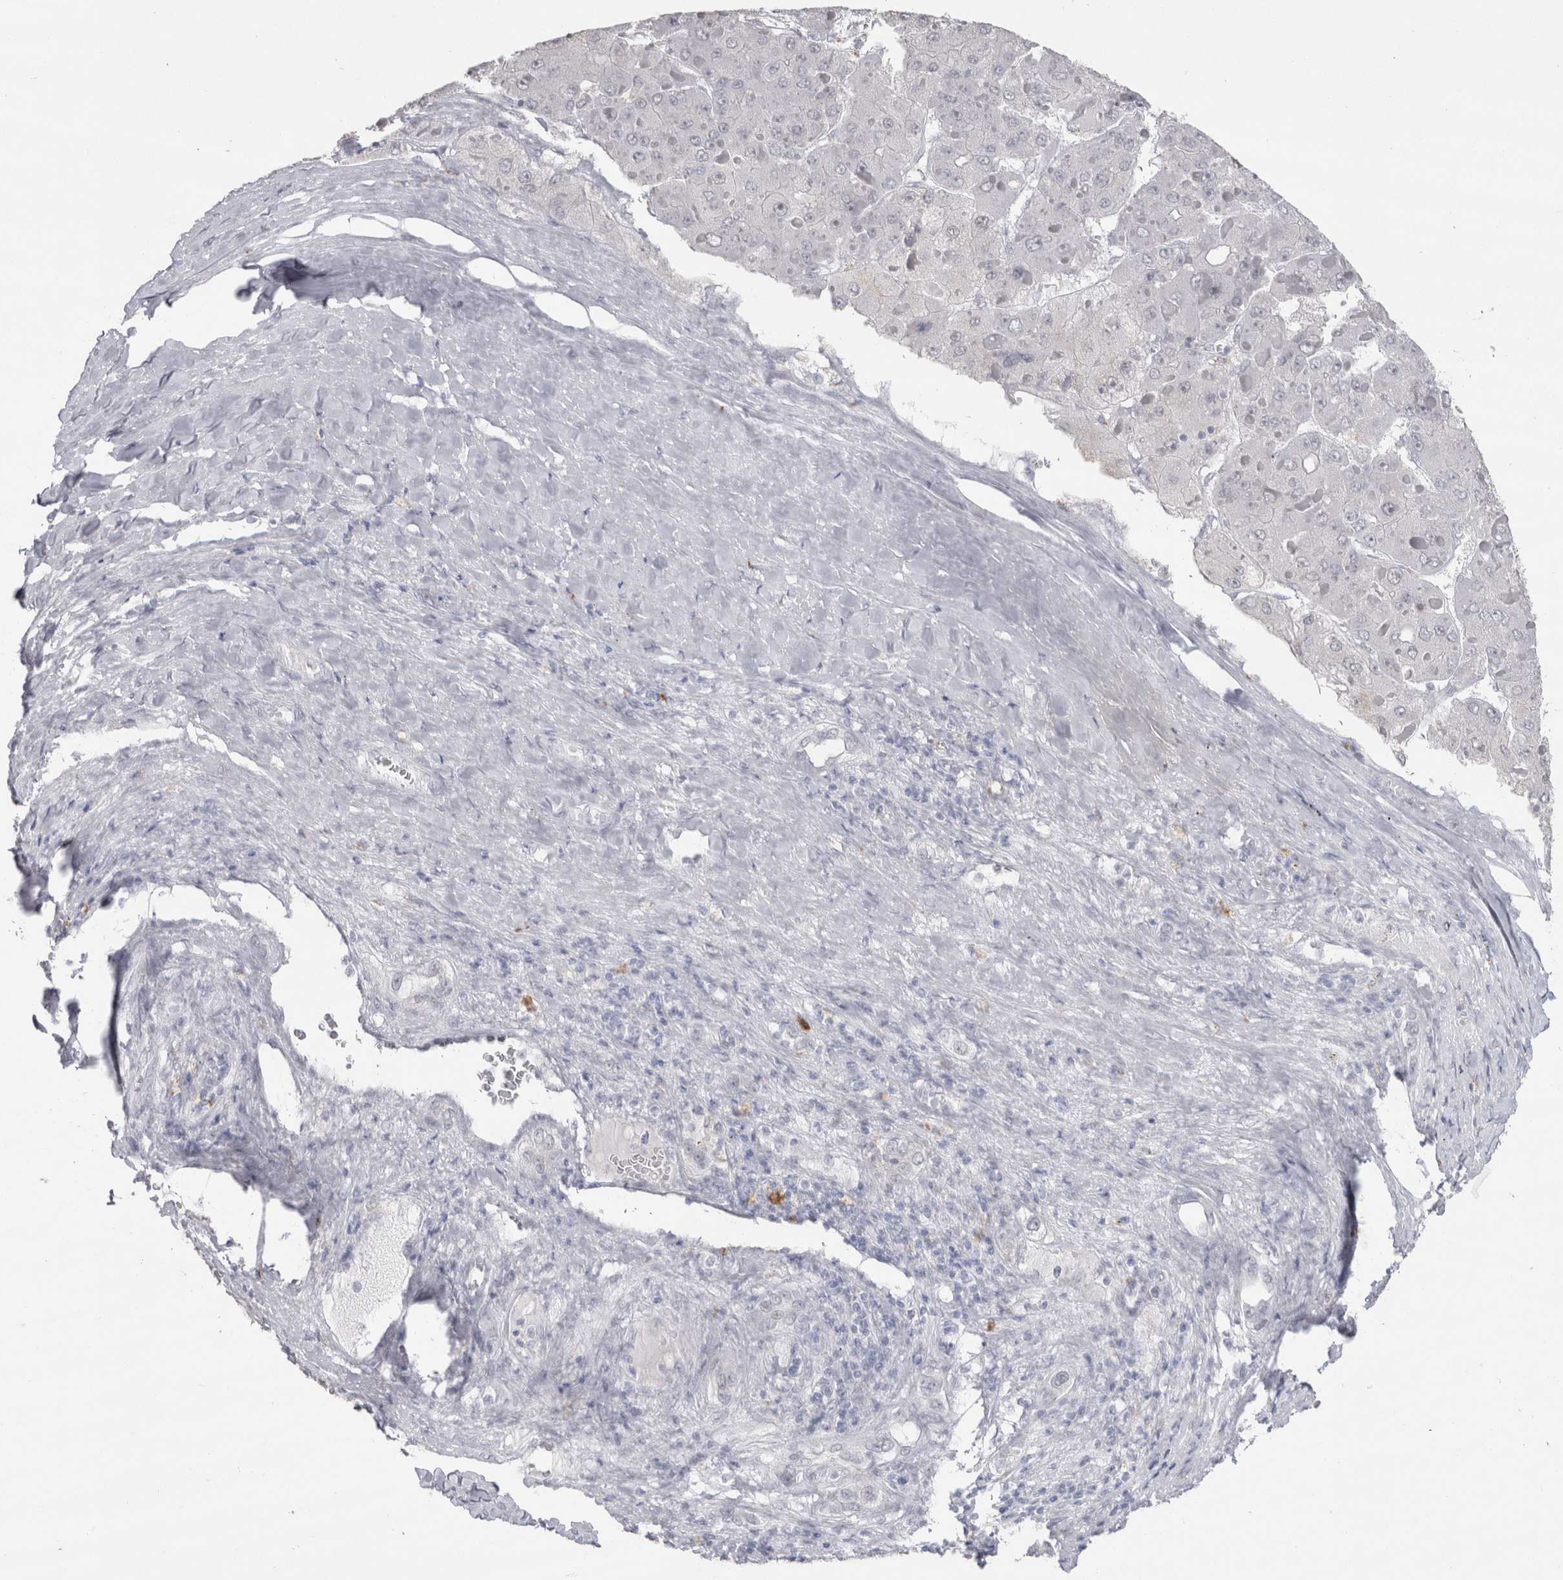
{"staining": {"intensity": "negative", "quantity": "none", "location": "none"}, "tissue": "liver cancer", "cell_type": "Tumor cells", "image_type": "cancer", "snomed": [{"axis": "morphology", "description": "Carcinoma, Hepatocellular, NOS"}, {"axis": "topography", "description": "Liver"}], "caption": "The histopathology image displays no significant expression in tumor cells of hepatocellular carcinoma (liver).", "gene": "CDH17", "patient": {"sex": "female", "age": 73}}